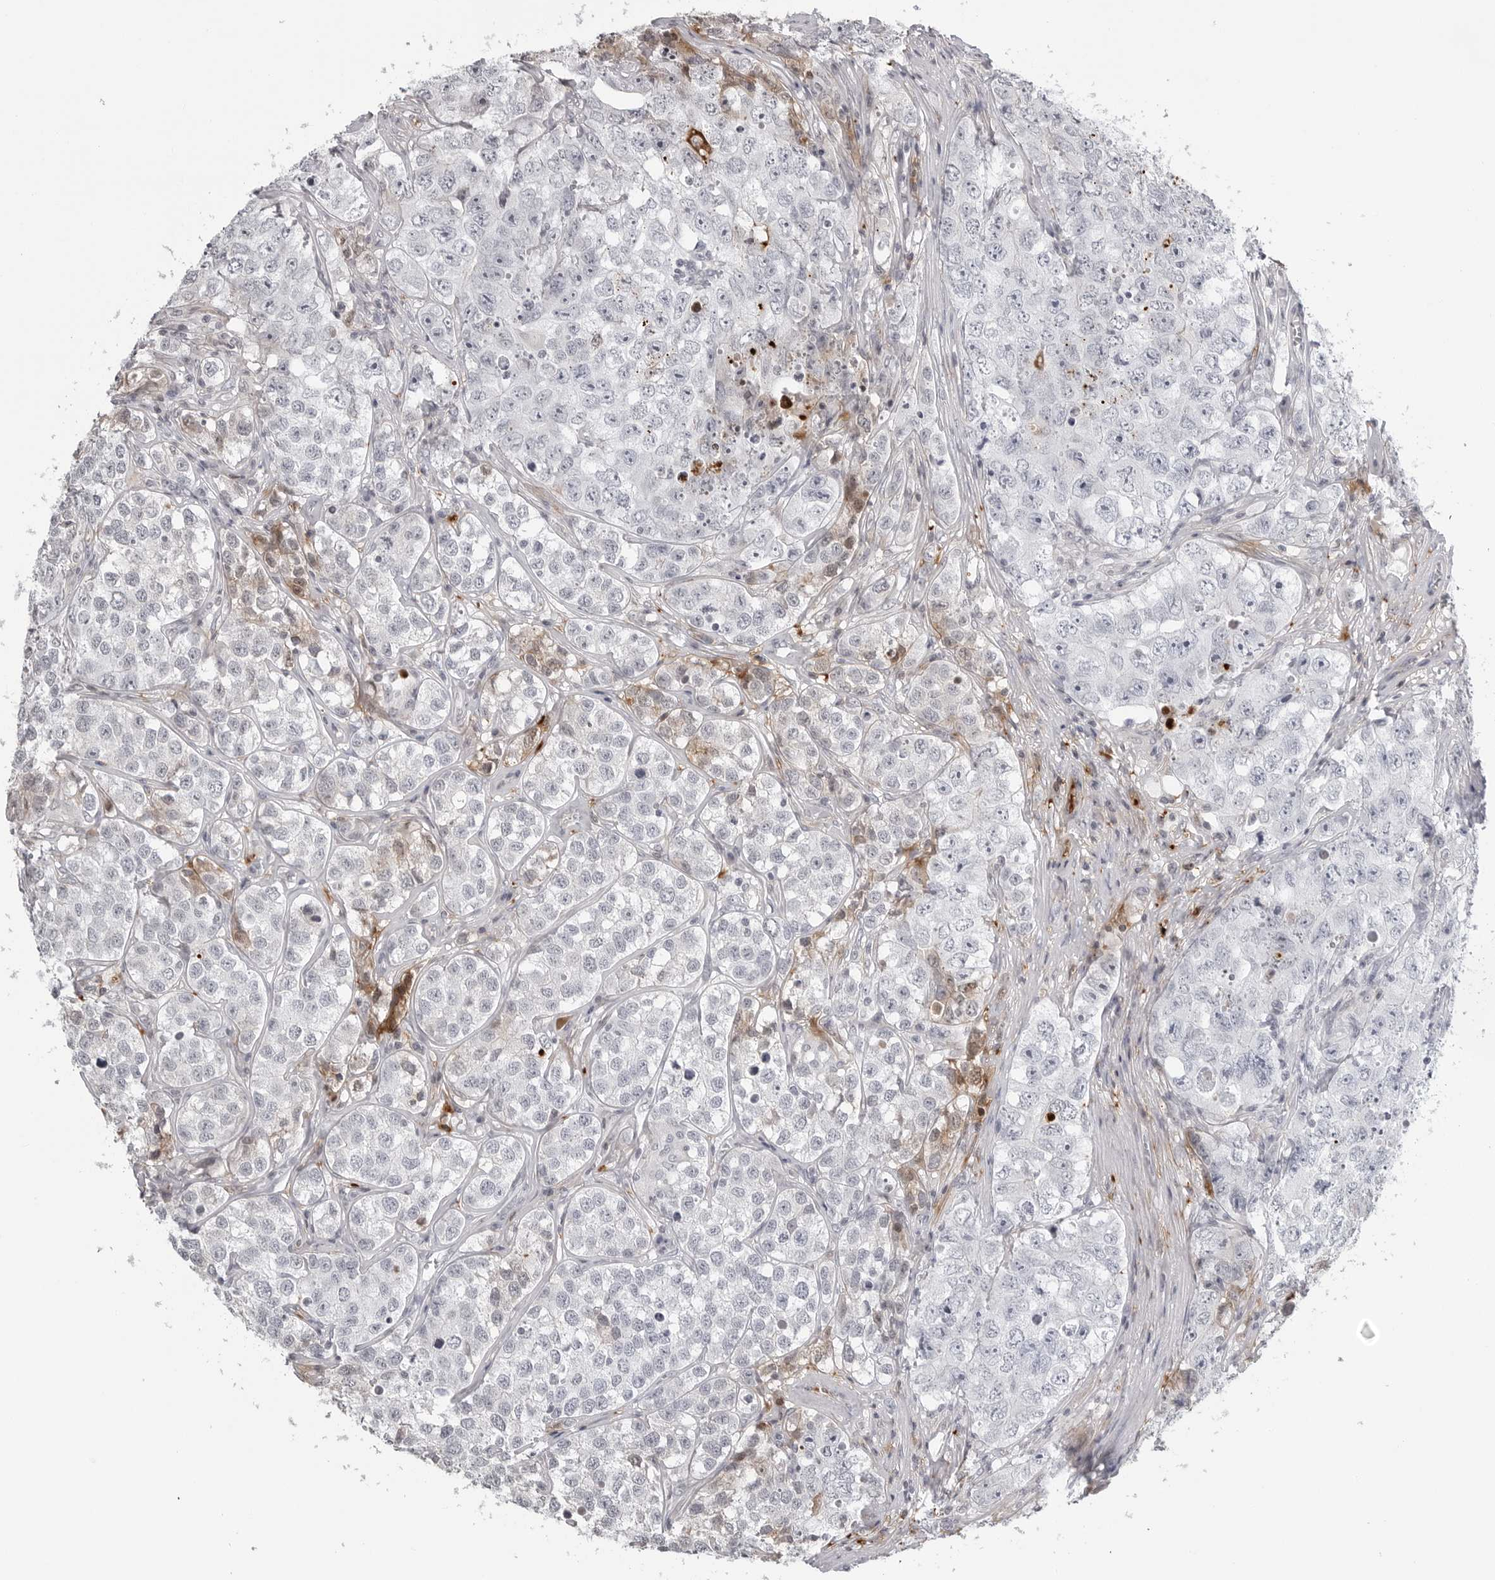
{"staining": {"intensity": "negative", "quantity": "none", "location": "none"}, "tissue": "testis cancer", "cell_type": "Tumor cells", "image_type": "cancer", "snomed": [{"axis": "morphology", "description": "Seminoma, NOS"}, {"axis": "morphology", "description": "Carcinoma, Embryonal, NOS"}, {"axis": "topography", "description": "Testis"}], "caption": "Testis seminoma was stained to show a protein in brown. There is no significant staining in tumor cells.", "gene": "CXCR5", "patient": {"sex": "male", "age": 43}}